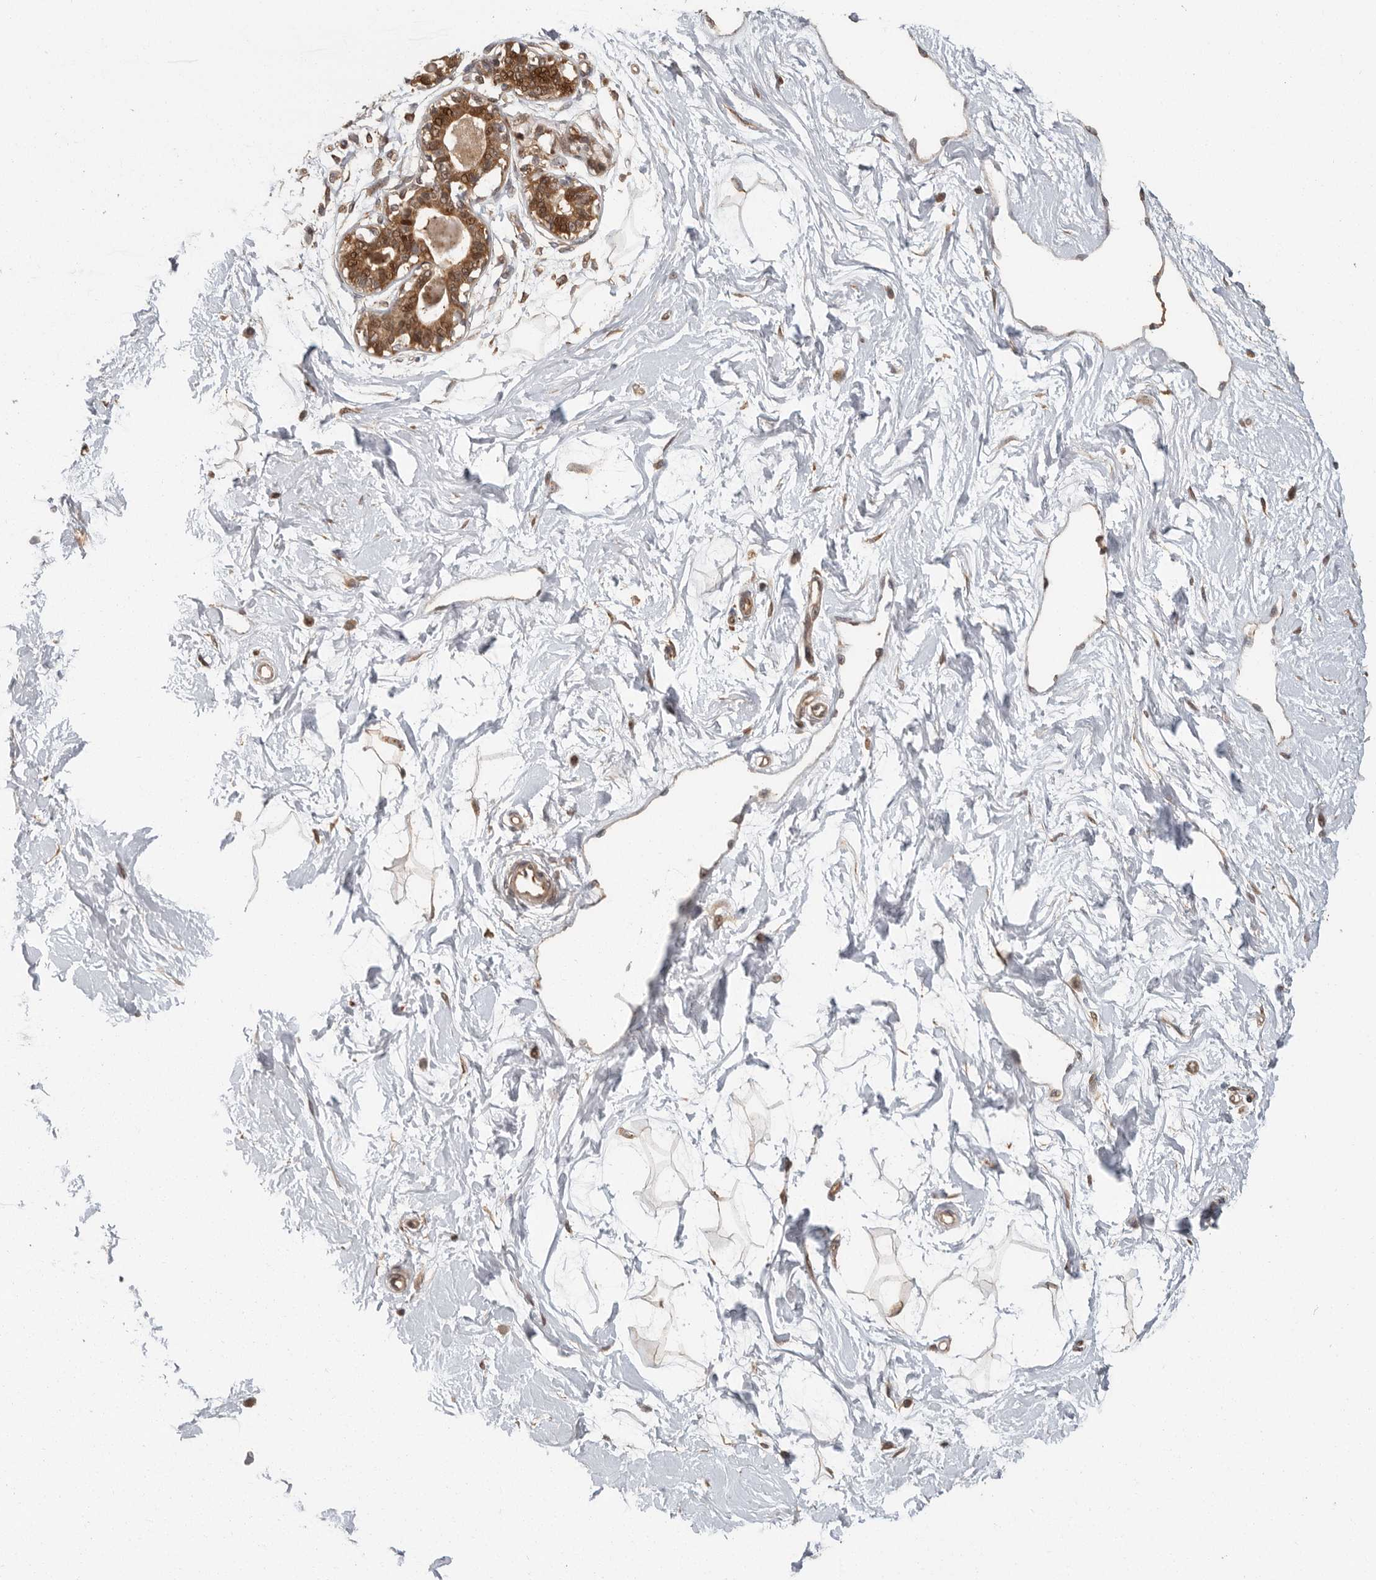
{"staining": {"intensity": "moderate", "quantity": ">75%", "location": "cytoplasmic/membranous"}, "tissue": "breast", "cell_type": "Adipocytes", "image_type": "normal", "snomed": [{"axis": "morphology", "description": "Normal tissue, NOS"}, {"axis": "topography", "description": "Breast"}], "caption": "Moderate cytoplasmic/membranous protein staining is identified in approximately >75% of adipocytes in breast. The staining was performed using DAB (3,3'-diaminobenzidine), with brown indicating positive protein expression. Nuclei are stained blue with hematoxylin.", "gene": "SWT1", "patient": {"sex": "female", "age": 45}}